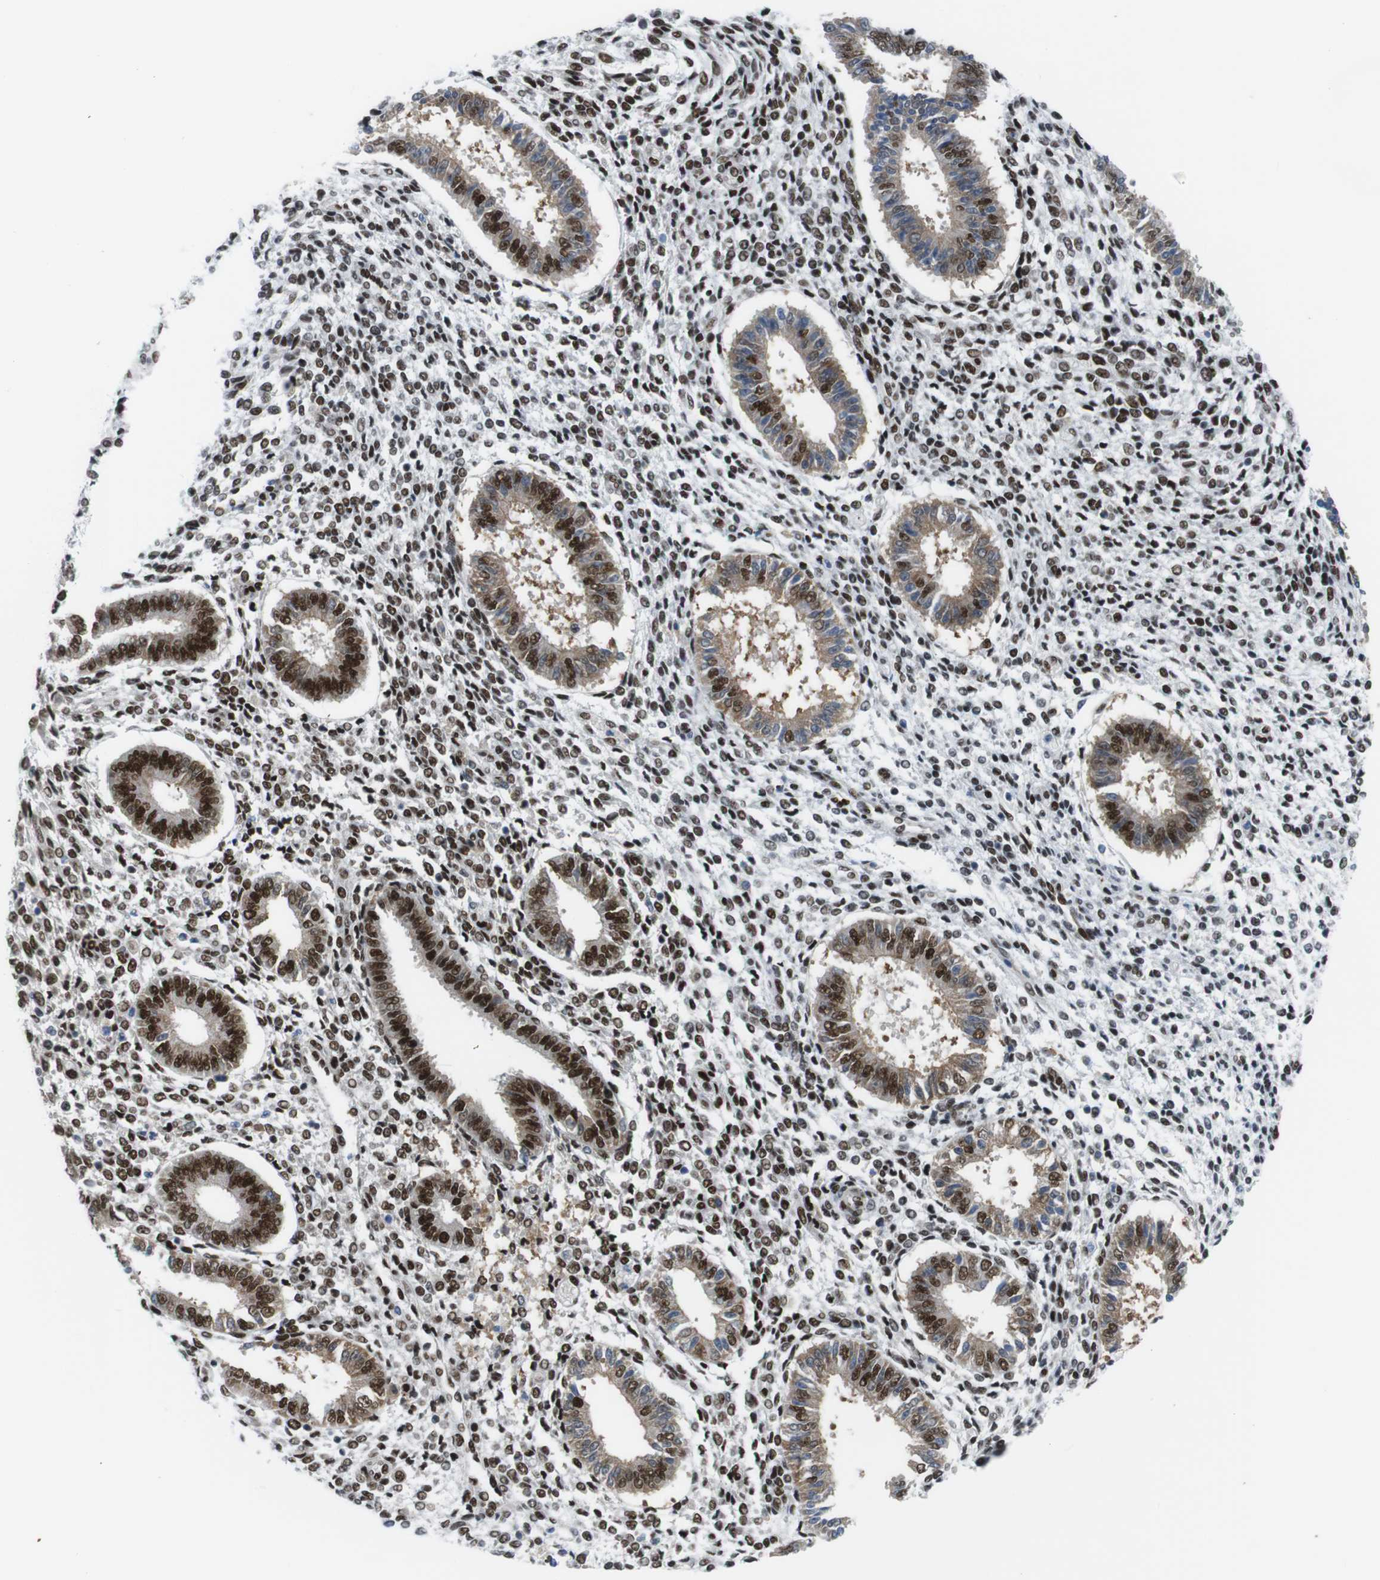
{"staining": {"intensity": "moderate", "quantity": "25%-75%", "location": "nuclear"}, "tissue": "endometrium", "cell_type": "Cells in endometrial stroma", "image_type": "normal", "snomed": [{"axis": "morphology", "description": "Normal tissue, NOS"}, {"axis": "topography", "description": "Endometrium"}], "caption": "Moderate nuclear expression is appreciated in approximately 25%-75% of cells in endometrial stroma in benign endometrium.", "gene": "PSME3", "patient": {"sex": "female", "age": 35}}